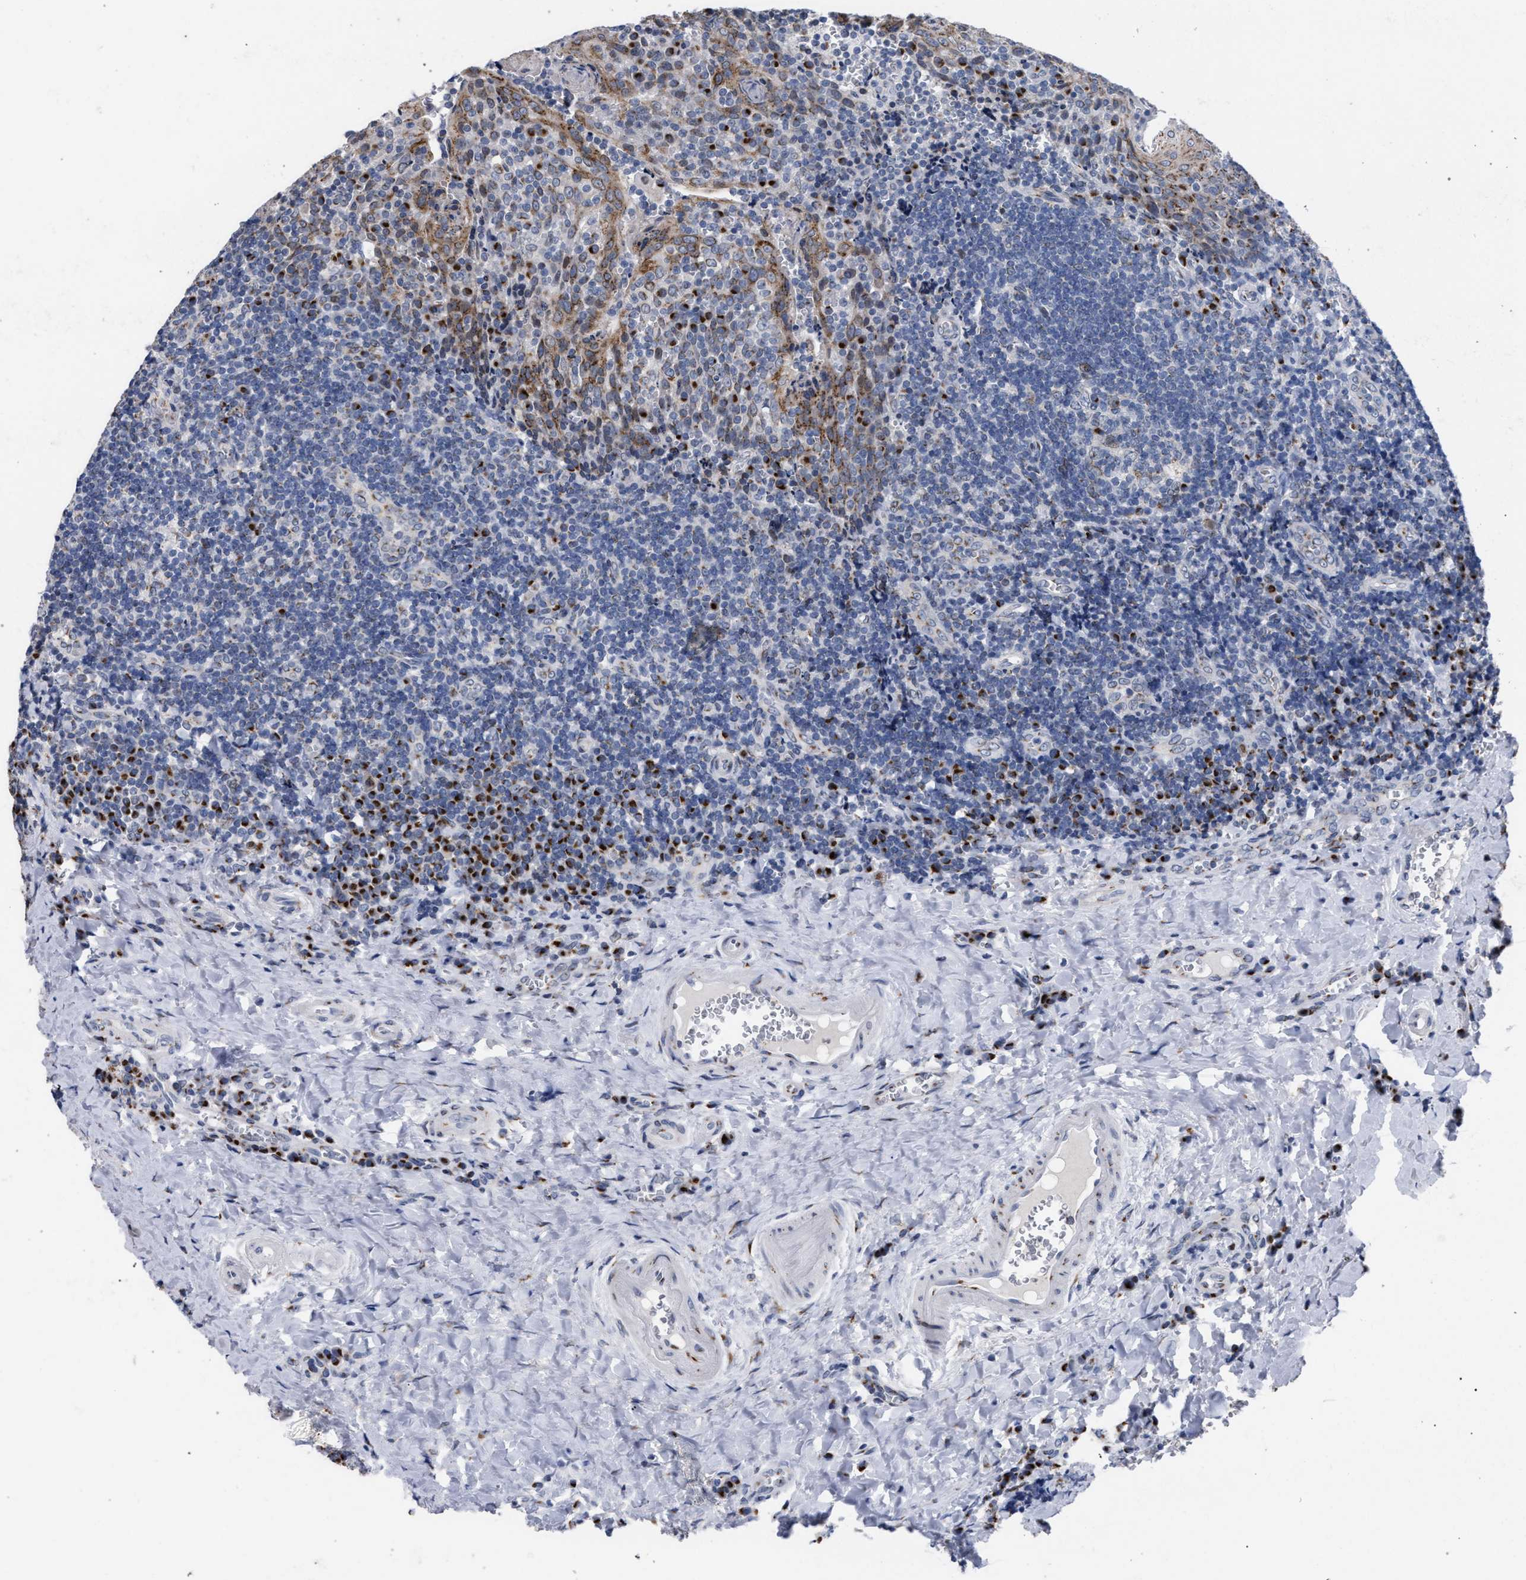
{"staining": {"intensity": "moderate", "quantity": "<25%", "location": "cytoplasmic/membranous"}, "tissue": "tonsil", "cell_type": "Germinal center cells", "image_type": "normal", "snomed": [{"axis": "morphology", "description": "Normal tissue, NOS"}, {"axis": "morphology", "description": "Inflammation, NOS"}, {"axis": "topography", "description": "Tonsil"}], "caption": "The micrograph displays immunohistochemical staining of normal tonsil. There is moderate cytoplasmic/membranous staining is appreciated in approximately <25% of germinal center cells.", "gene": "GOLGA2", "patient": {"sex": "female", "age": 31}}